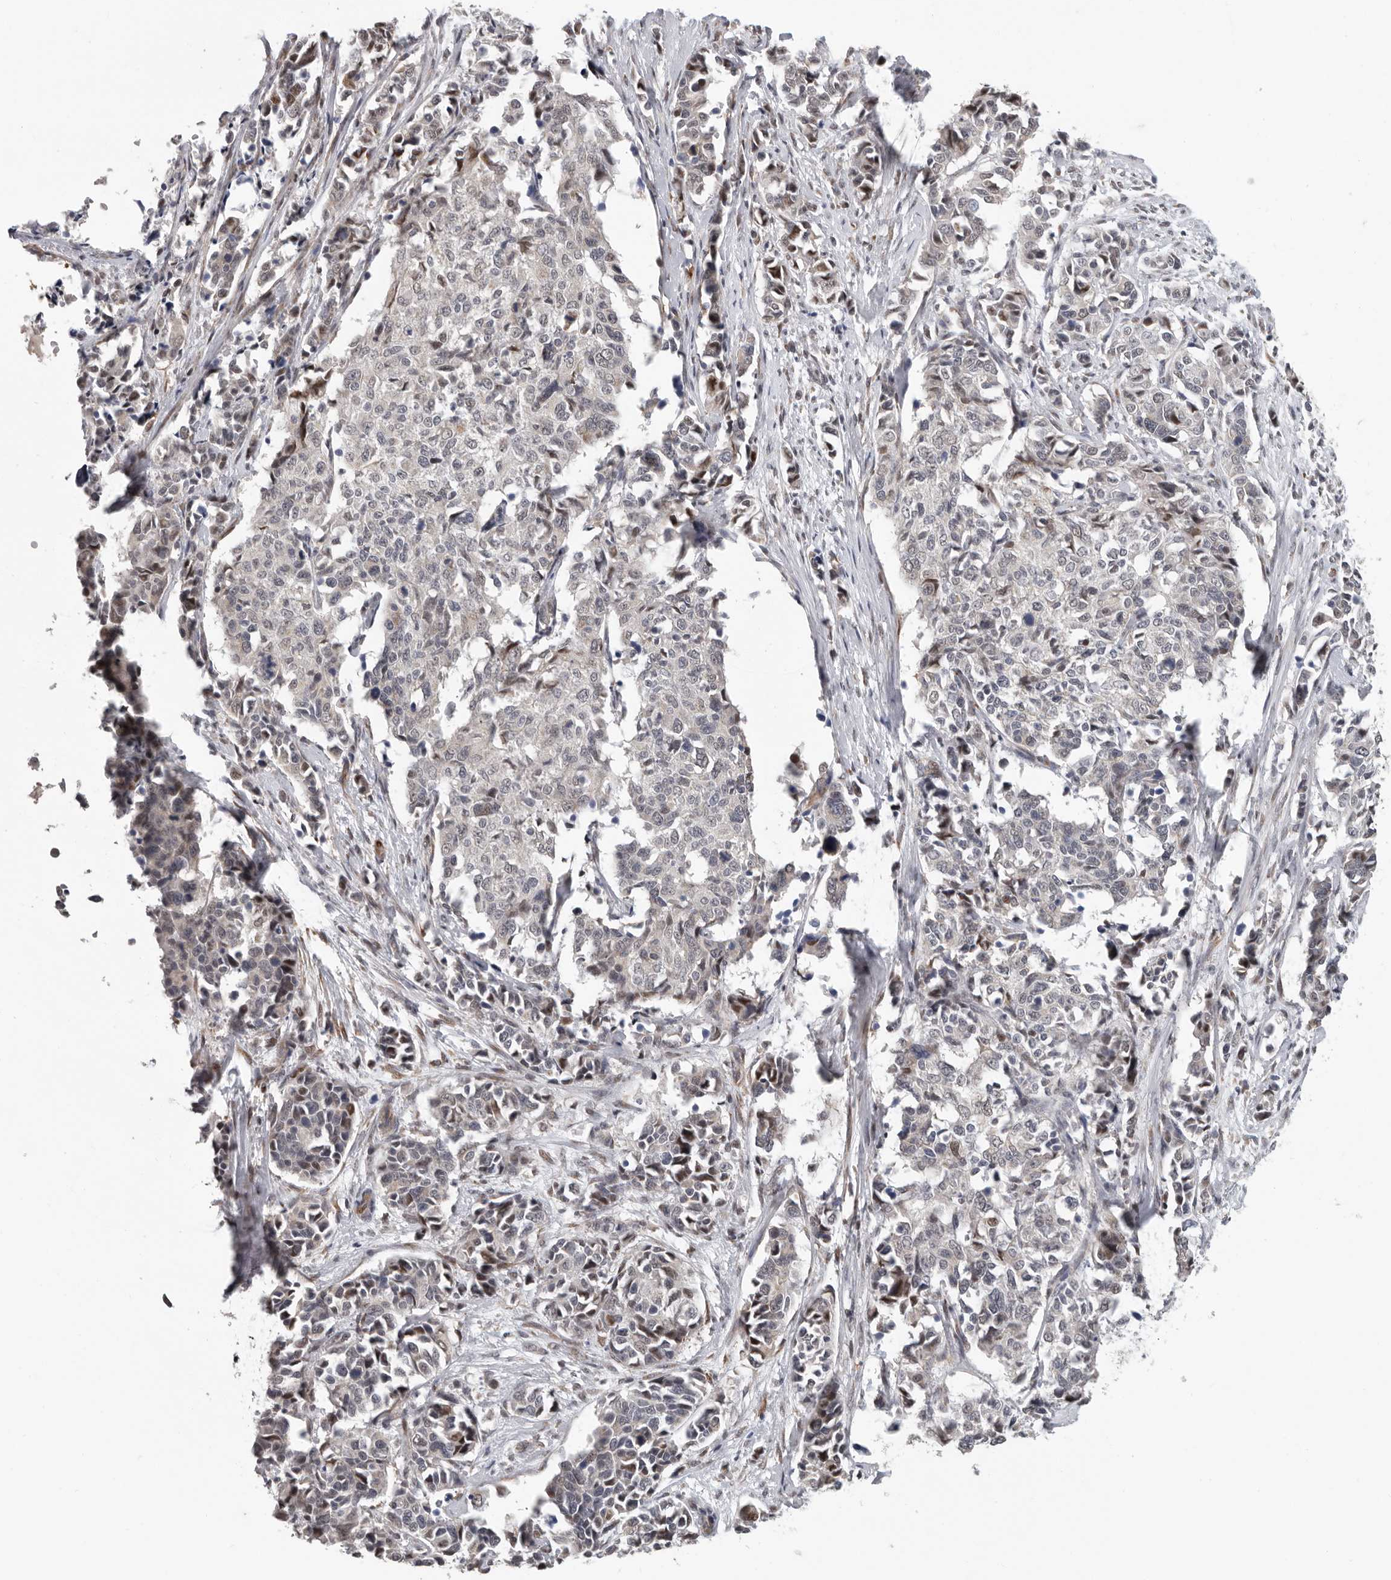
{"staining": {"intensity": "weak", "quantity": "<25%", "location": "nuclear"}, "tissue": "cervical cancer", "cell_type": "Tumor cells", "image_type": "cancer", "snomed": [{"axis": "morphology", "description": "Normal tissue, NOS"}, {"axis": "morphology", "description": "Squamous cell carcinoma, NOS"}, {"axis": "topography", "description": "Cervix"}], "caption": "Tumor cells are negative for brown protein staining in cervical squamous cell carcinoma.", "gene": "RALGPS2", "patient": {"sex": "female", "age": 35}}